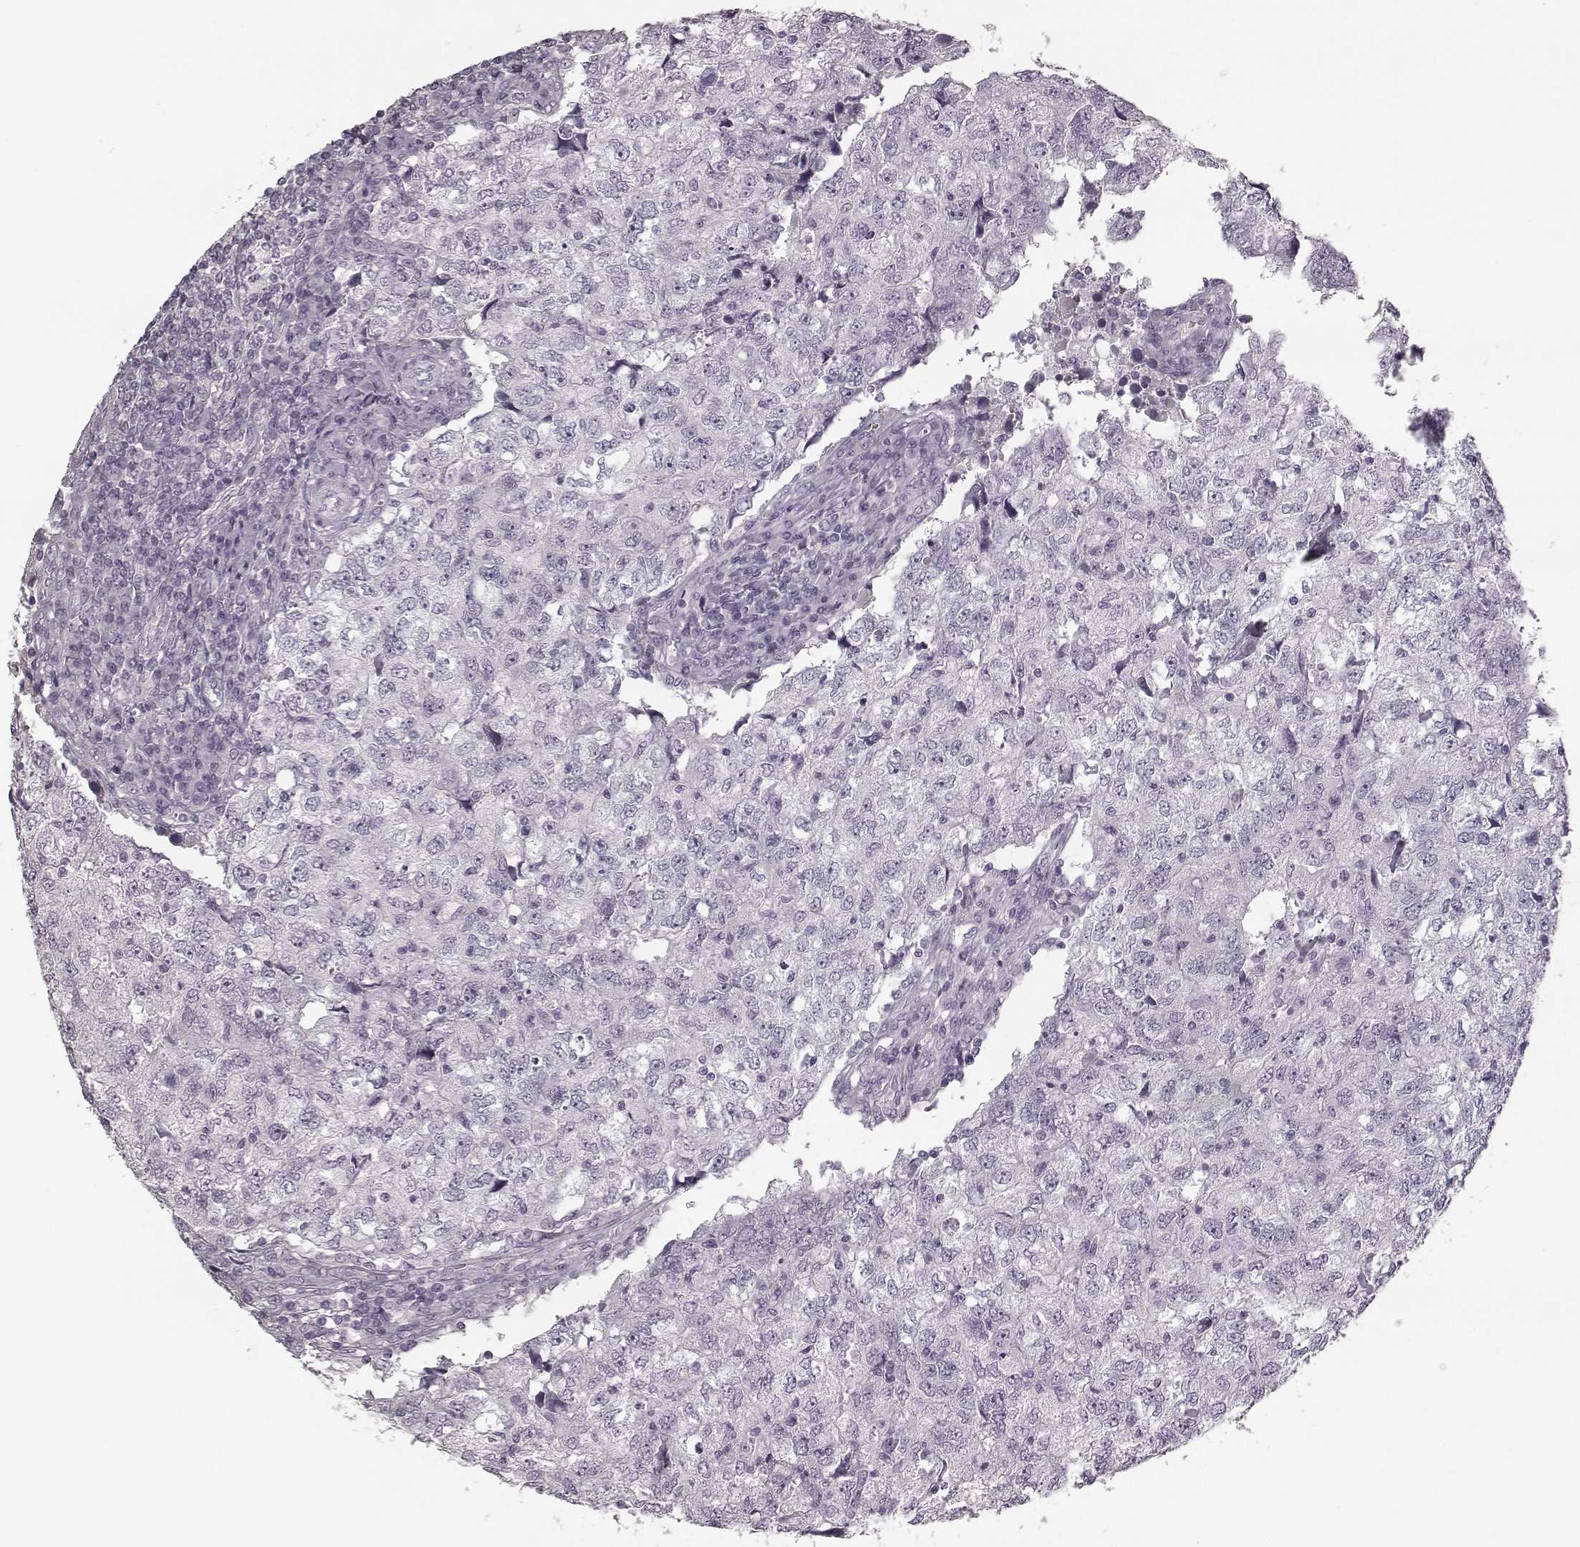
{"staining": {"intensity": "negative", "quantity": "none", "location": "none"}, "tissue": "breast cancer", "cell_type": "Tumor cells", "image_type": "cancer", "snomed": [{"axis": "morphology", "description": "Duct carcinoma"}, {"axis": "topography", "description": "Breast"}], "caption": "Tumor cells show no significant positivity in breast cancer.", "gene": "ZNF433", "patient": {"sex": "female", "age": 30}}